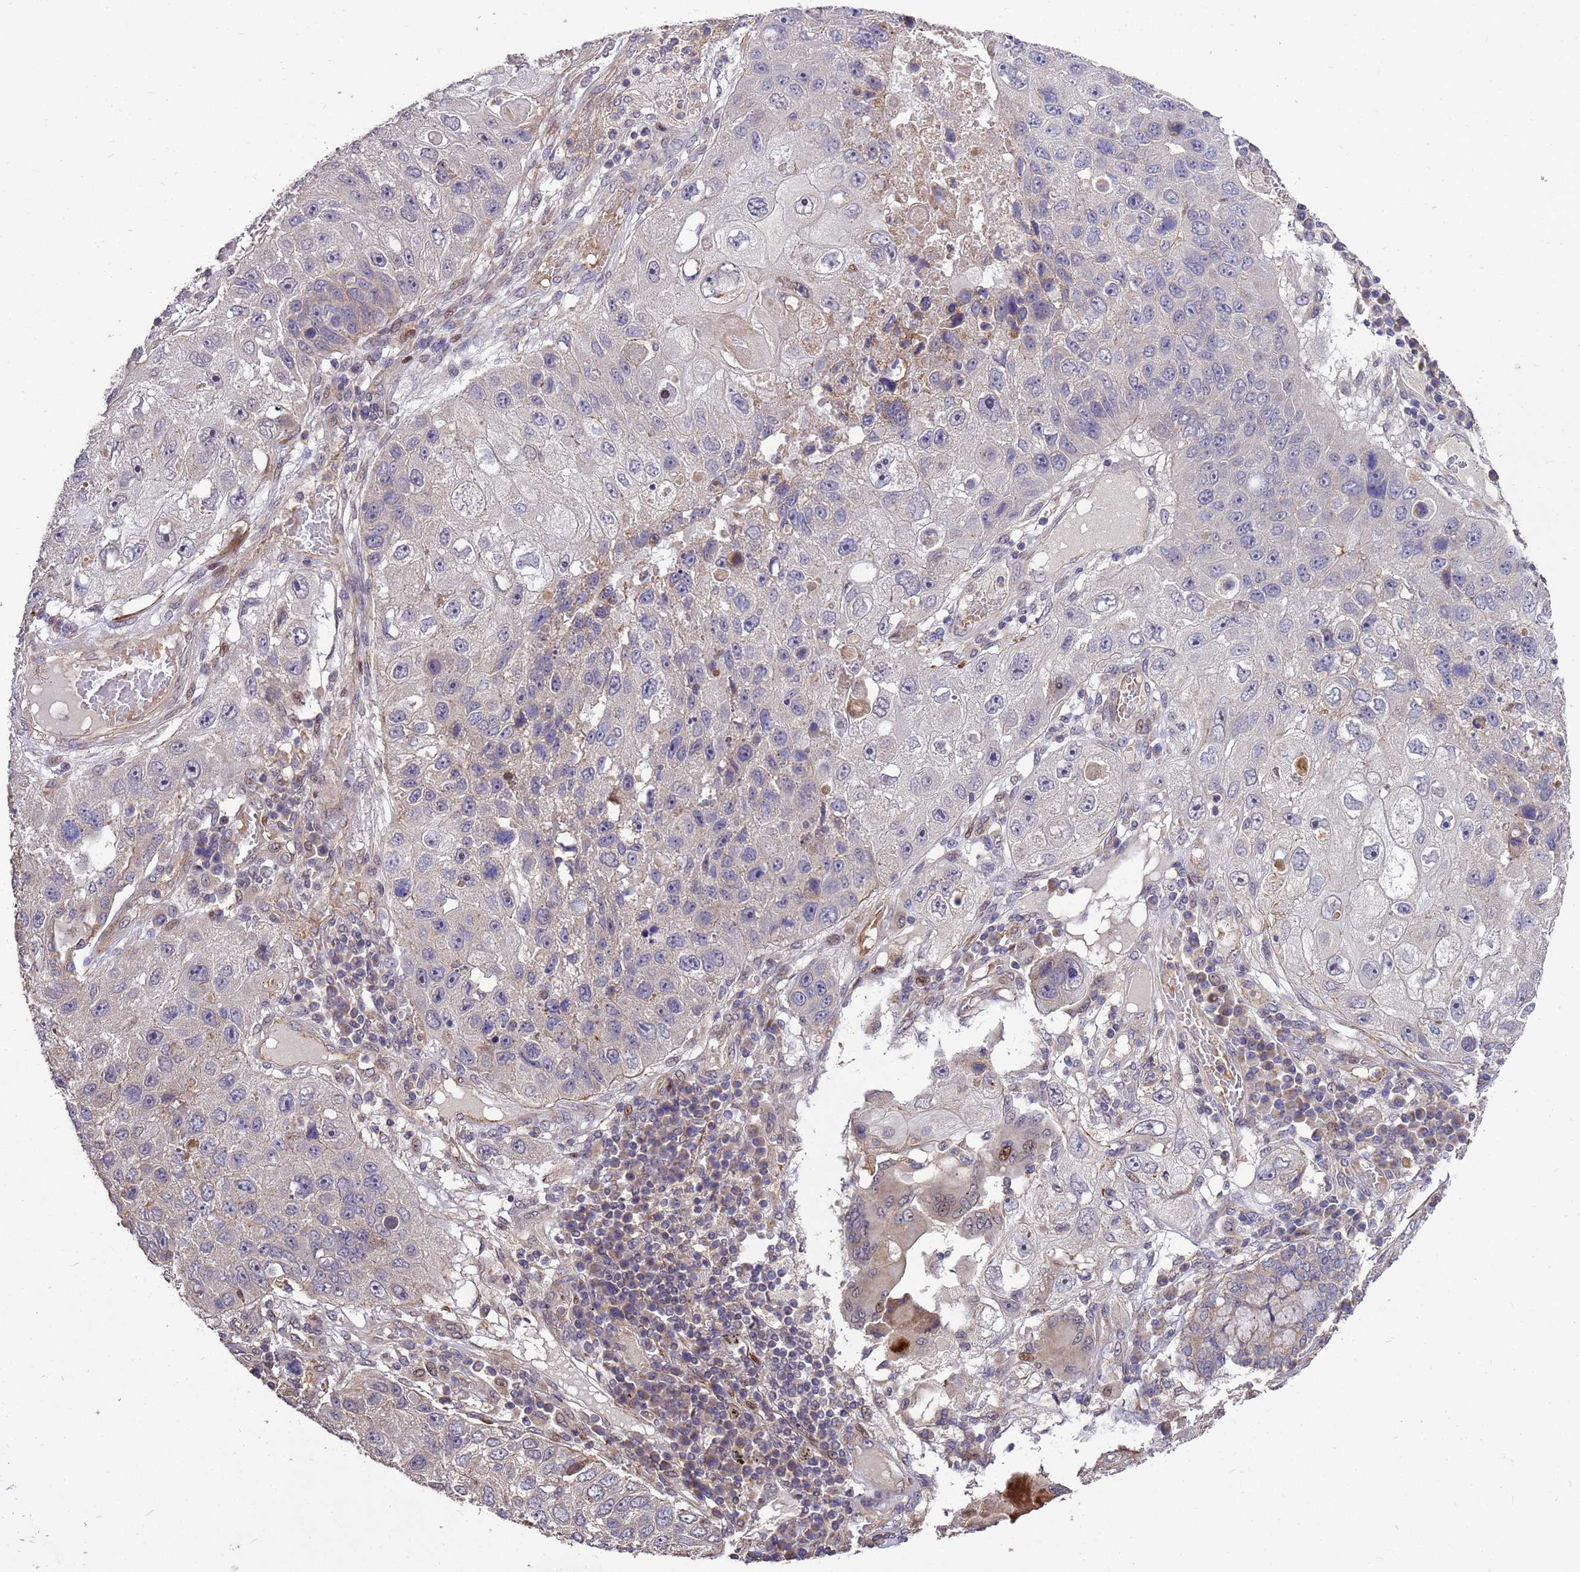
{"staining": {"intensity": "negative", "quantity": "none", "location": "none"}, "tissue": "lung cancer", "cell_type": "Tumor cells", "image_type": "cancer", "snomed": [{"axis": "morphology", "description": "Squamous cell carcinoma, NOS"}, {"axis": "topography", "description": "Lung"}], "caption": "Human lung cancer stained for a protein using IHC reveals no expression in tumor cells.", "gene": "RSPRY1", "patient": {"sex": "male", "age": 61}}